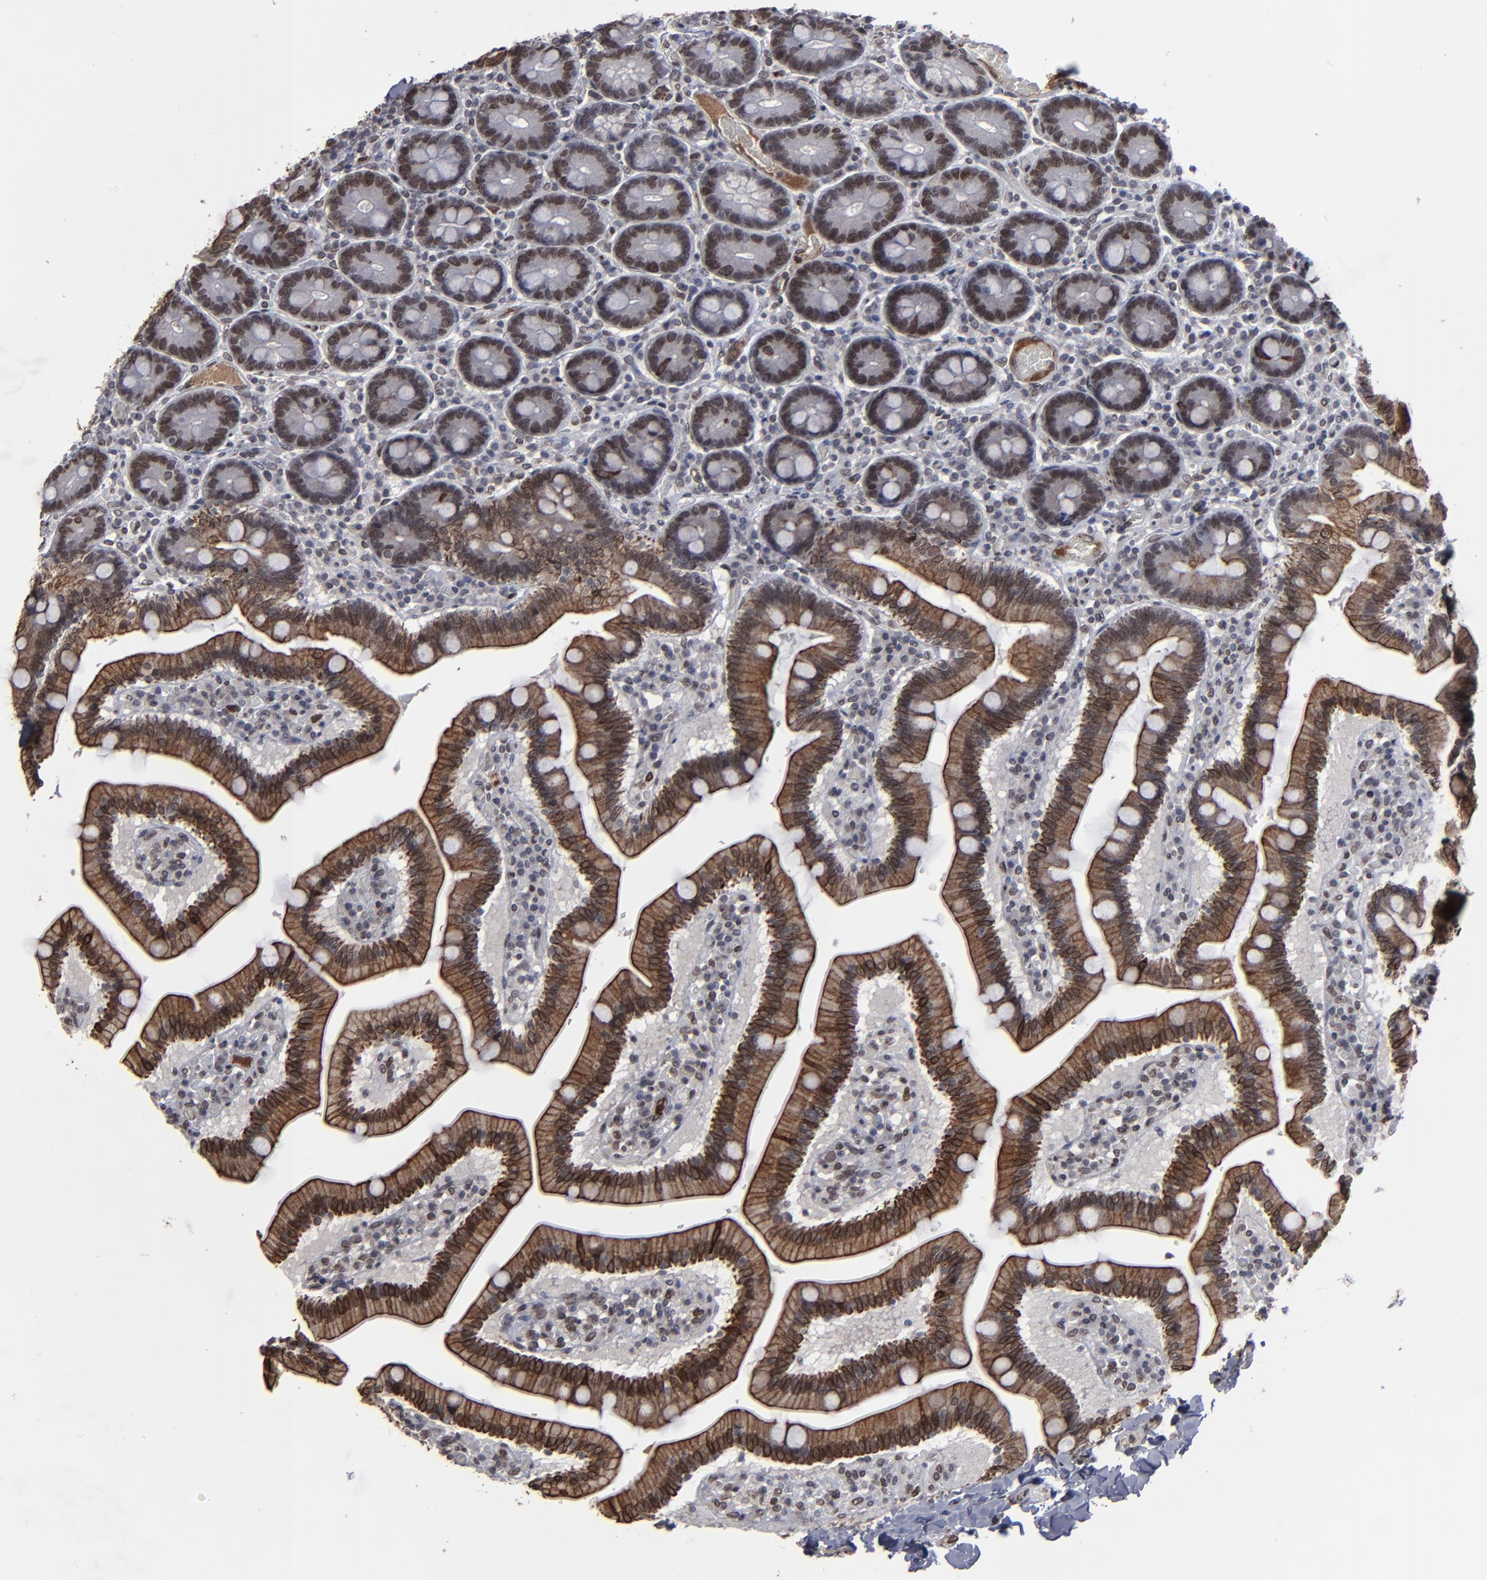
{"staining": {"intensity": "moderate", "quantity": ">75%", "location": "cytoplasmic/membranous,nuclear"}, "tissue": "duodenum", "cell_type": "Glandular cells", "image_type": "normal", "snomed": [{"axis": "morphology", "description": "Normal tissue, NOS"}, {"axis": "topography", "description": "Duodenum"}], "caption": "Immunohistochemistry photomicrograph of unremarkable human duodenum stained for a protein (brown), which exhibits medium levels of moderate cytoplasmic/membranous,nuclear positivity in approximately >75% of glandular cells.", "gene": "BAZ1A", "patient": {"sex": "male", "age": 66}}